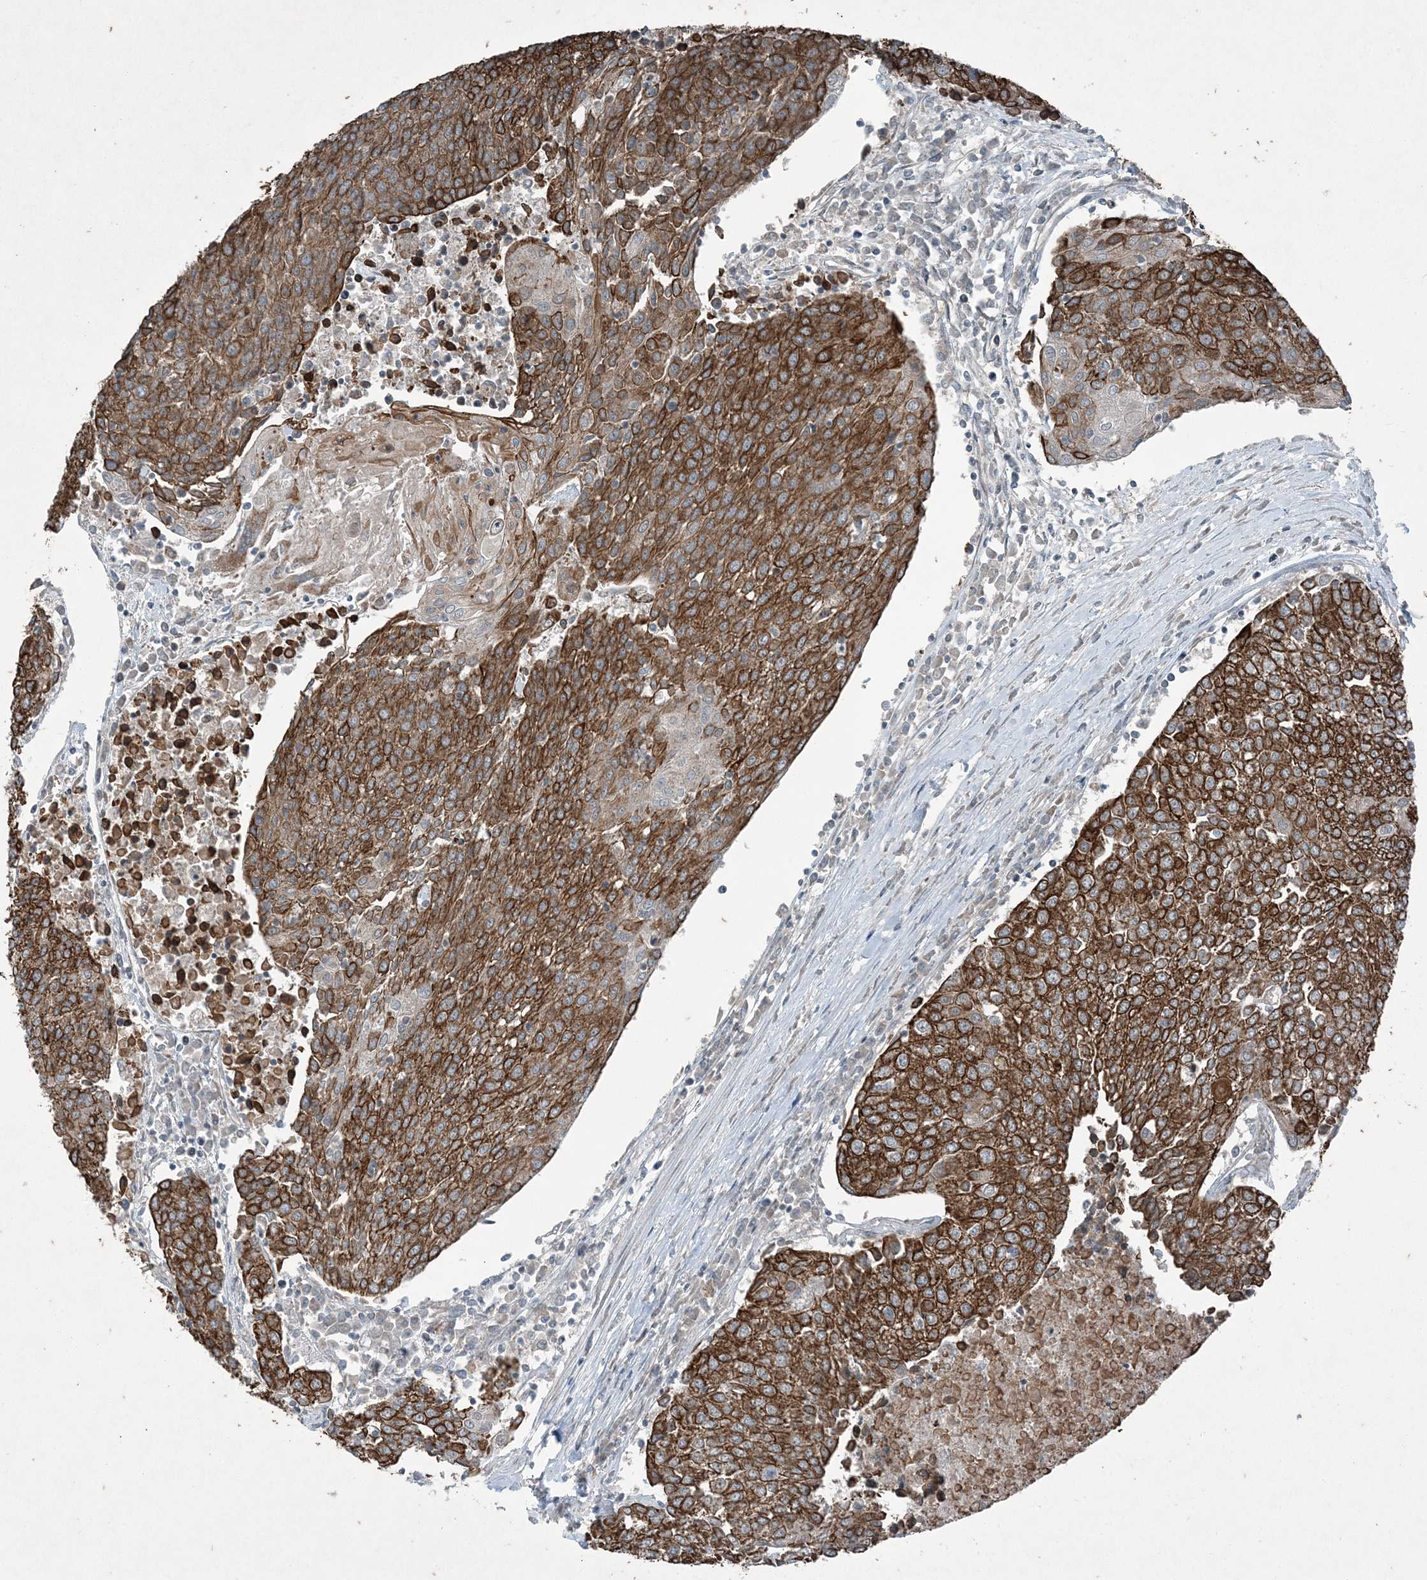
{"staining": {"intensity": "strong", "quantity": ">75%", "location": "cytoplasmic/membranous"}, "tissue": "urothelial cancer", "cell_type": "Tumor cells", "image_type": "cancer", "snomed": [{"axis": "morphology", "description": "Urothelial carcinoma, High grade"}, {"axis": "topography", "description": "Urinary bladder"}], "caption": "Strong cytoplasmic/membranous positivity is seen in about >75% of tumor cells in urothelial carcinoma (high-grade).", "gene": "PC", "patient": {"sex": "female", "age": 85}}